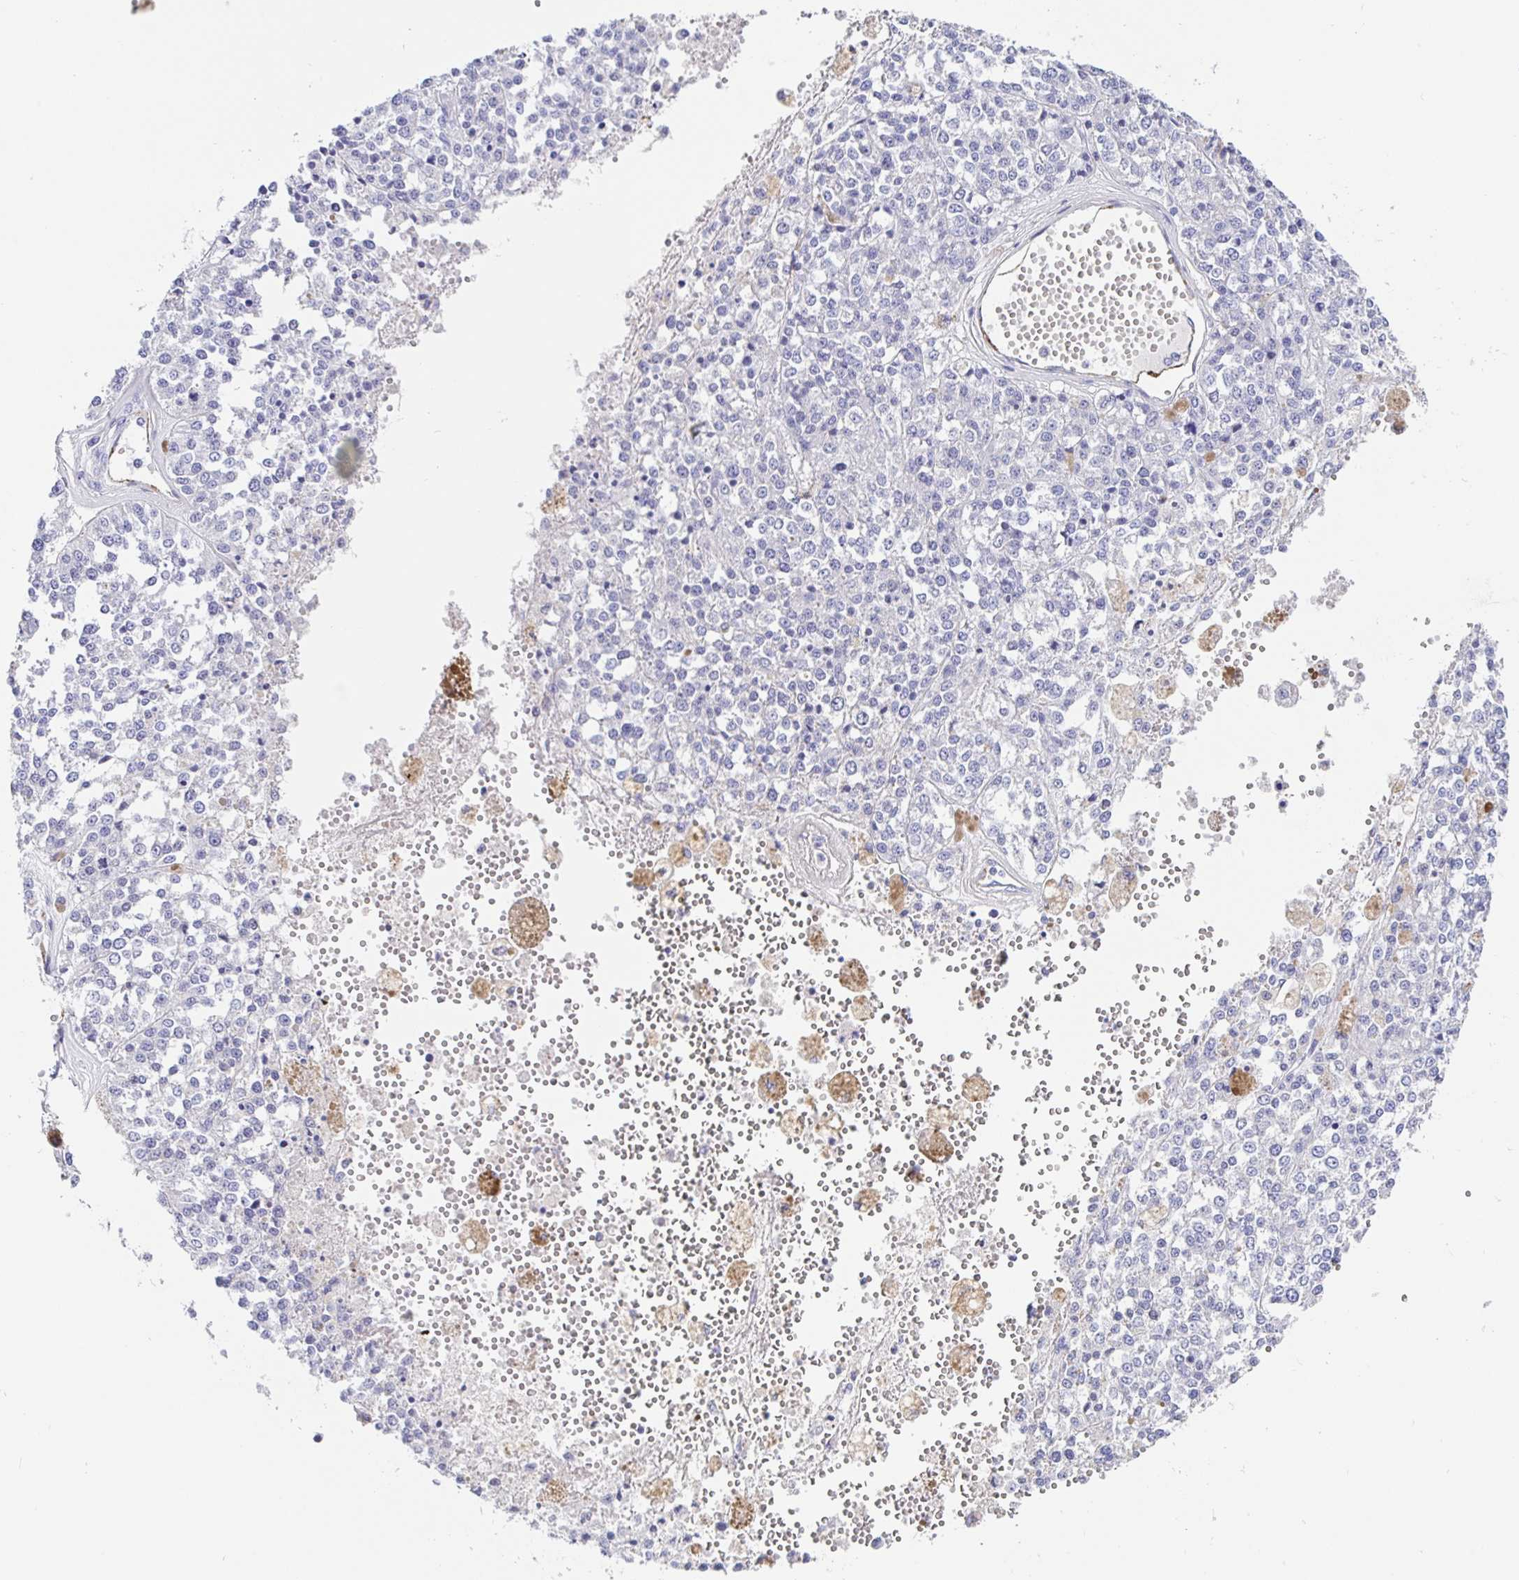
{"staining": {"intensity": "negative", "quantity": "none", "location": "none"}, "tissue": "melanoma", "cell_type": "Tumor cells", "image_type": "cancer", "snomed": [{"axis": "morphology", "description": "Malignant melanoma, Metastatic site"}, {"axis": "topography", "description": "Lymph node"}], "caption": "IHC image of neoplastic tissue: malignant melanoma (metastatic site) stained with DAB displays no significant protein expression in tumor cells. The staining was performed using DAB to visualize the protein expression in brown, while the nuclei were stained in blue with hematoxylin (Magnification: 20x).", "gene": "MAOA", "patient": {"sex": "female", "age": 64}}